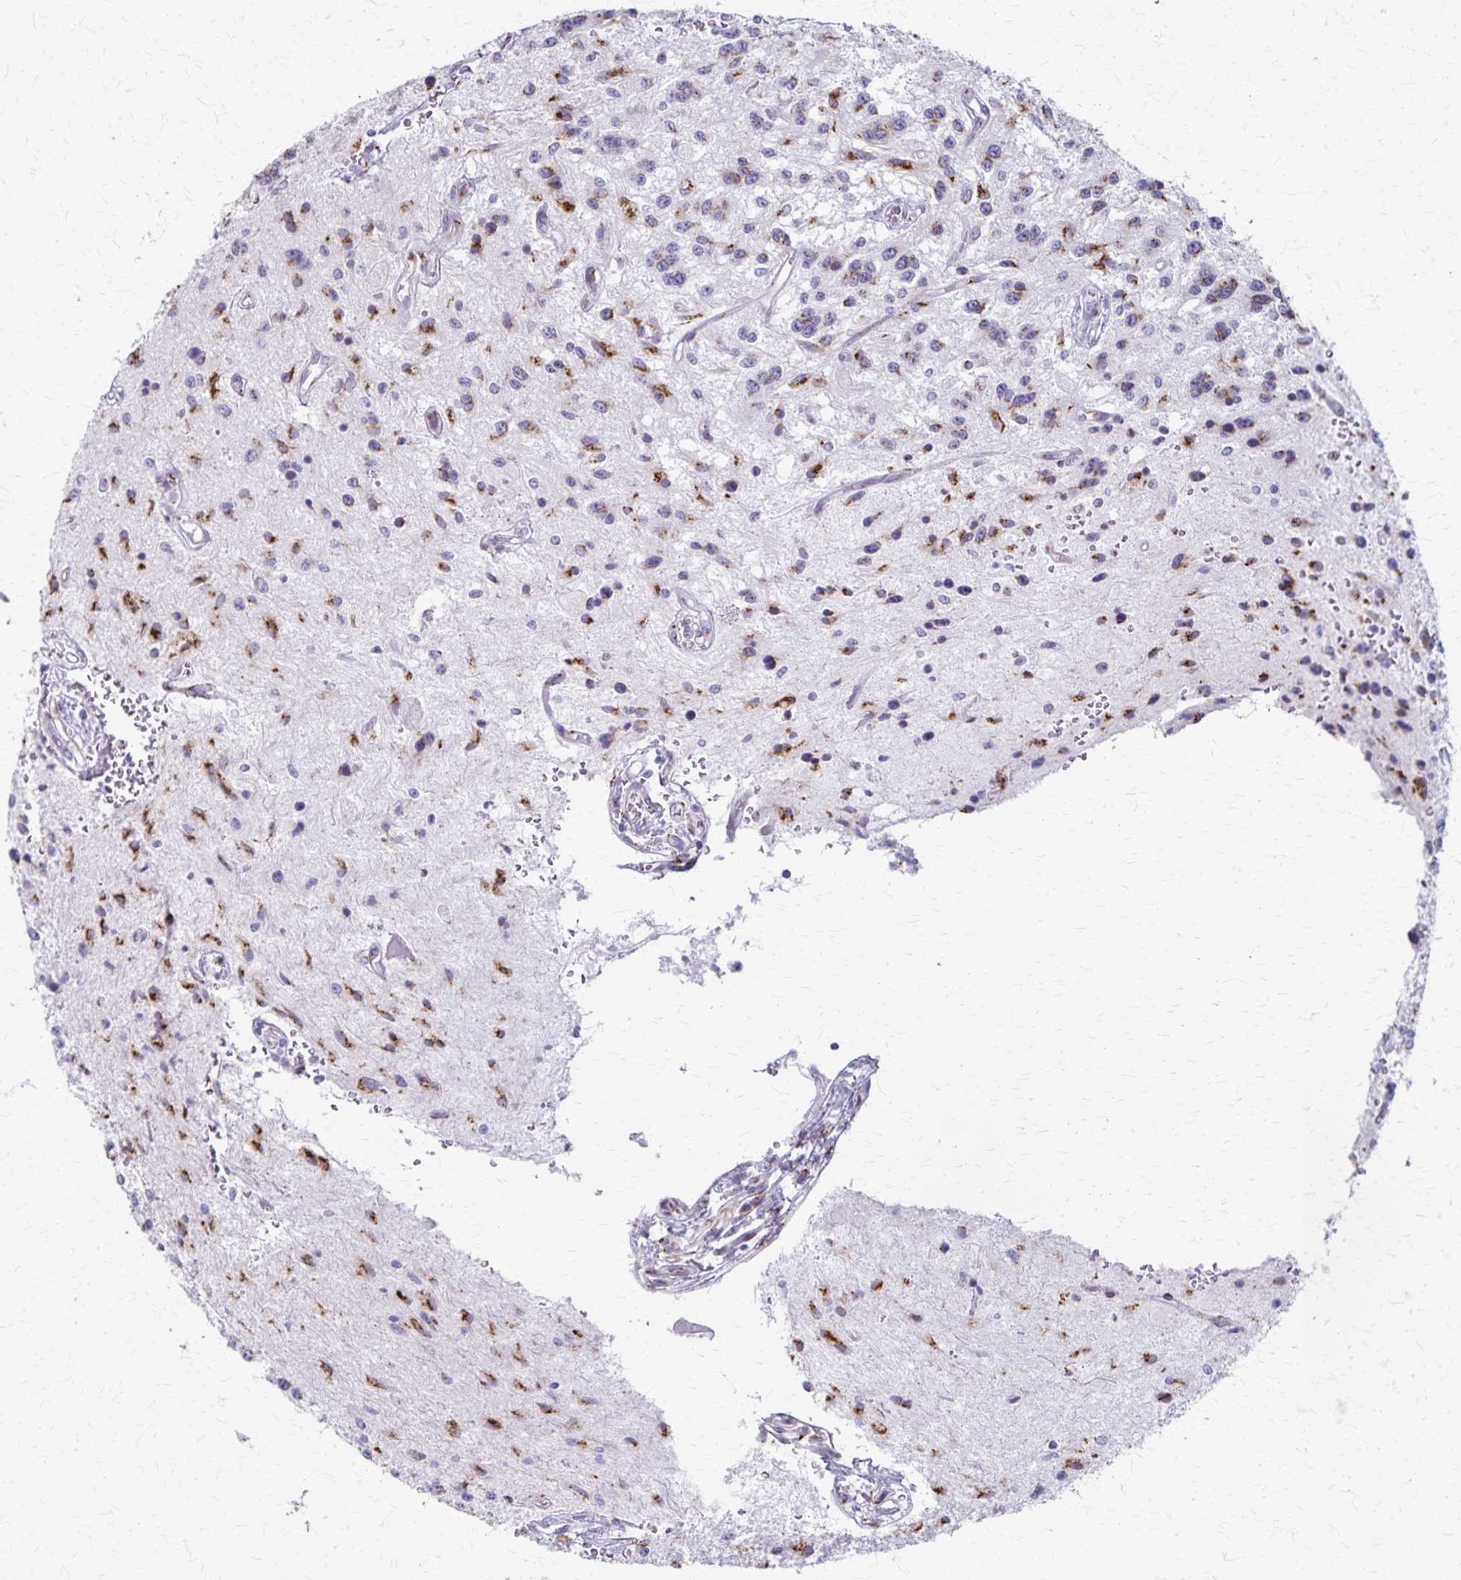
{"staining": {"intensity": "moderate", "quantity": "25%-75%", "location": "cytoplasmic/membranous"}, "tissue": "glioma", "cell_type": "Tumor cells", "image_type": "cancer", "snomed": [{"axis": "morphology", "description": "Glioma, malignant, Low grade"}, {"axis": "topography", "description": "Cerebellum"}], "caption": "Glioma stained with a brown dye reveals moderate cytoplasmic/membranous positive staining in about 25%-75% of tumor cells.", "gene": "MCFD2", "patient": {"sex": "female", "age": 14}}